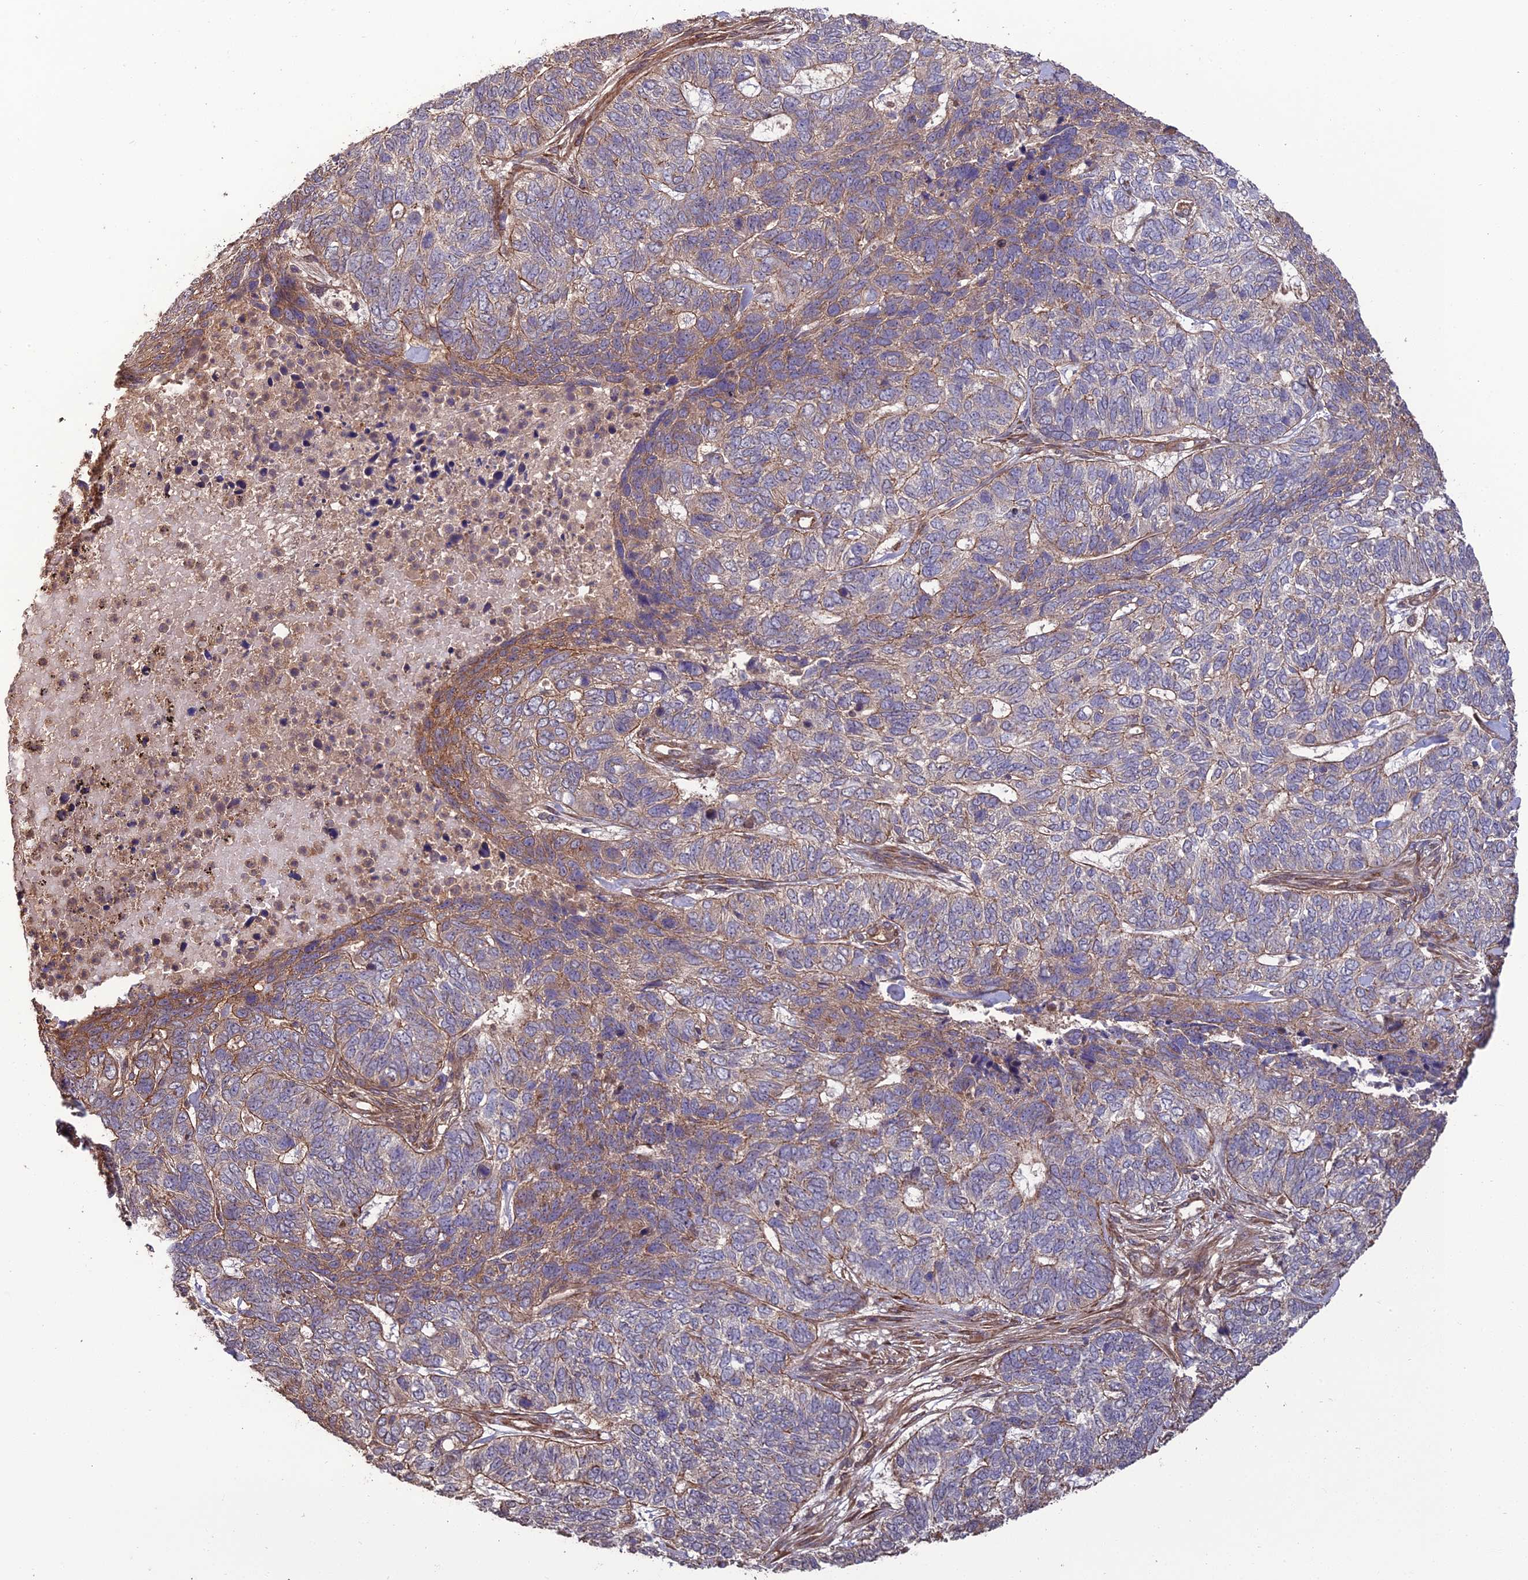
{"staining": {"intensity": "moderate", "quantity": "<25%", "location": "cytoplasmic/membranous"}, "tissue": "skin cancer", "cell_type": "Tumor cells", "image_type": "cancer", "snomed": [{"axis": "morphology", "description": "Basal cell carcinoma"}, {"axis": "topography", "description": "Skin"}], "caption": "A brown stain shows moderate cytoplasmic/membranous positivity of a protein in human basal cell carcinoma (skin) tumor cells.", "gene": "ATP6V0A2", "patient": {"sex": "female", "age": 65}}